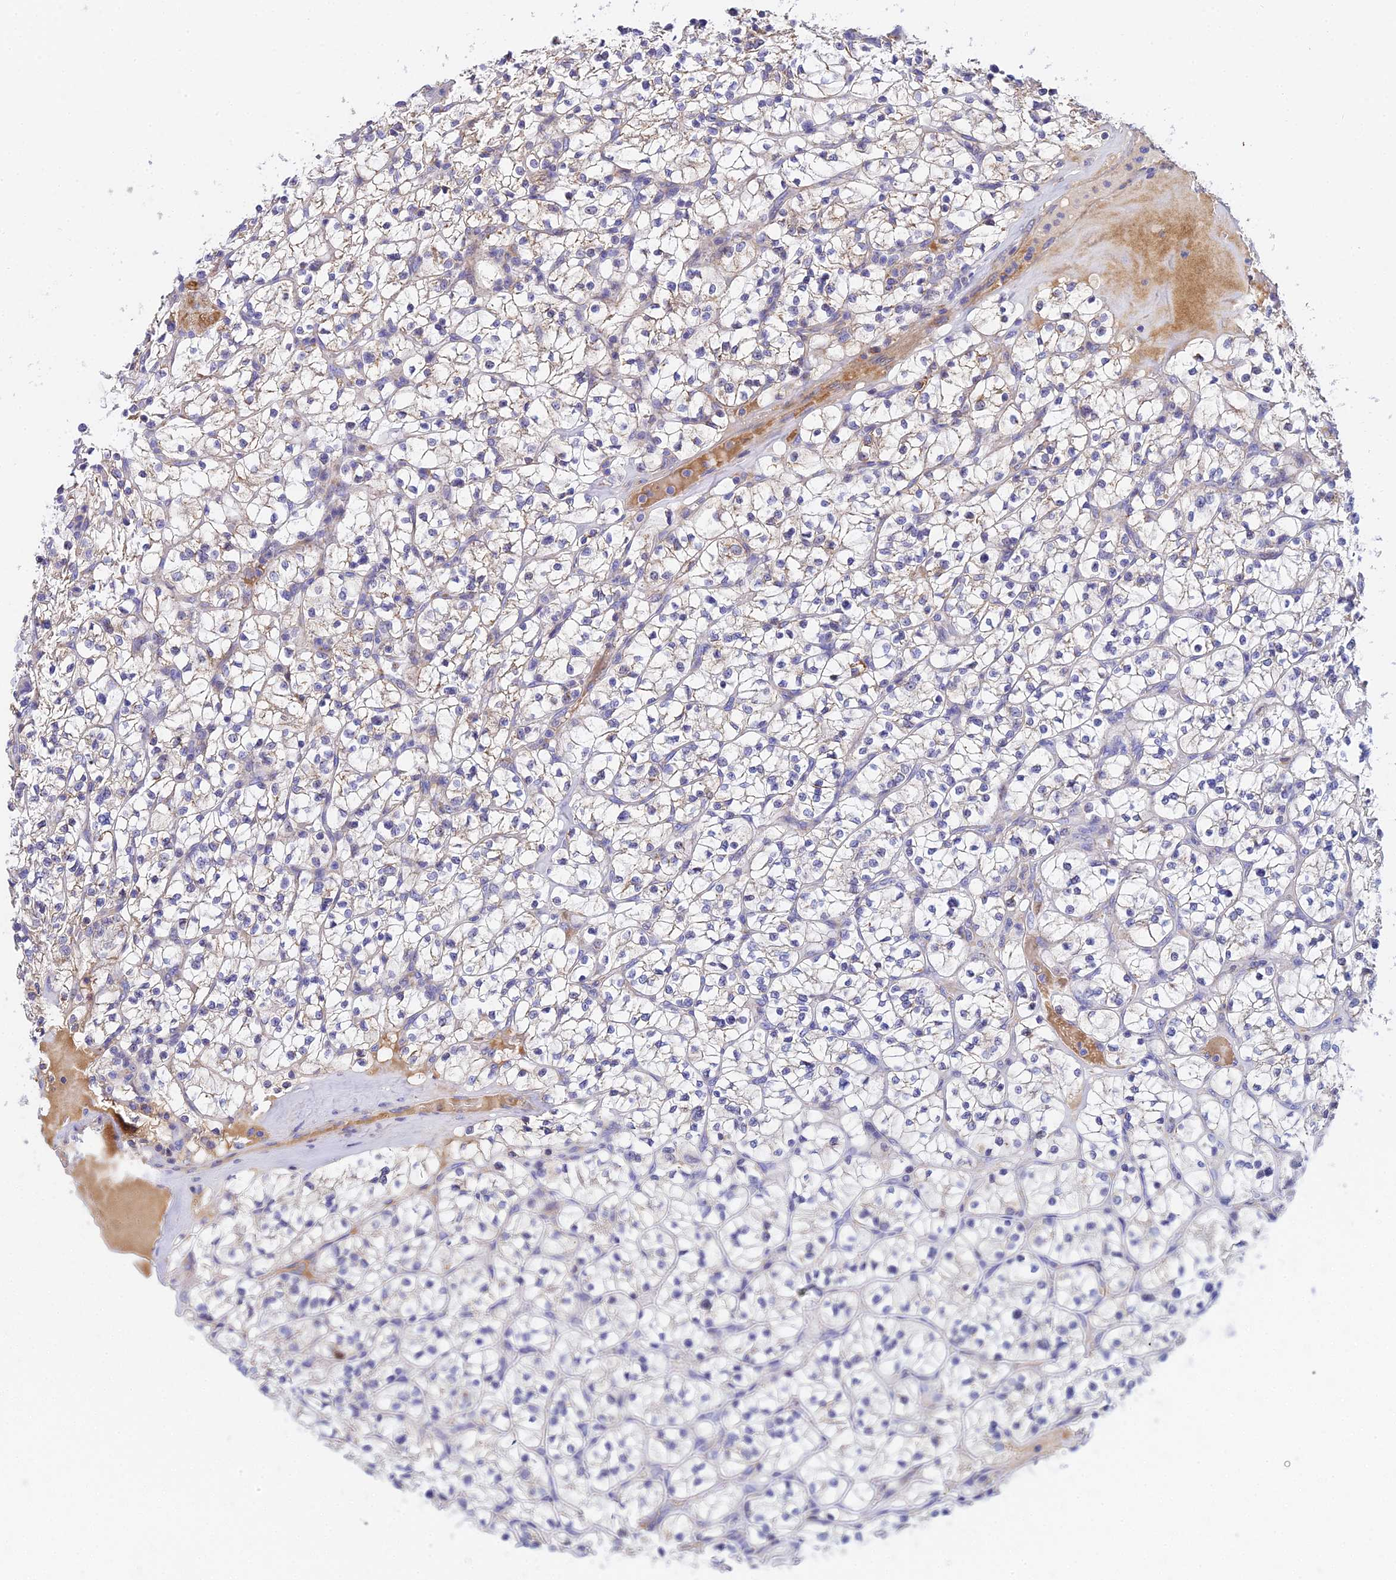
{"staining": {"intensity": "weak", "quantity": "<25%", "location": "cytoplasmic/membranous"}, "tissue": "renal cancer", "cell_type": "Tumor cells", "image_type": "cancer", "snomed": [{"axis": "morphology", "description": "Adenocarcinoma, NOS"}, {"axis": "topography", "description": "Kidney"}], "caption": "Tumor cells show no significant protein positivity in renal cancer (adenocarcinoma). (Brightfield microscopy of DAB (3,3'-diaminobenzidine) immunohistochemistry (IHC) at high magnification).", "gene": "ACOT2", "patient": {"sex": "female", "age": 64}}